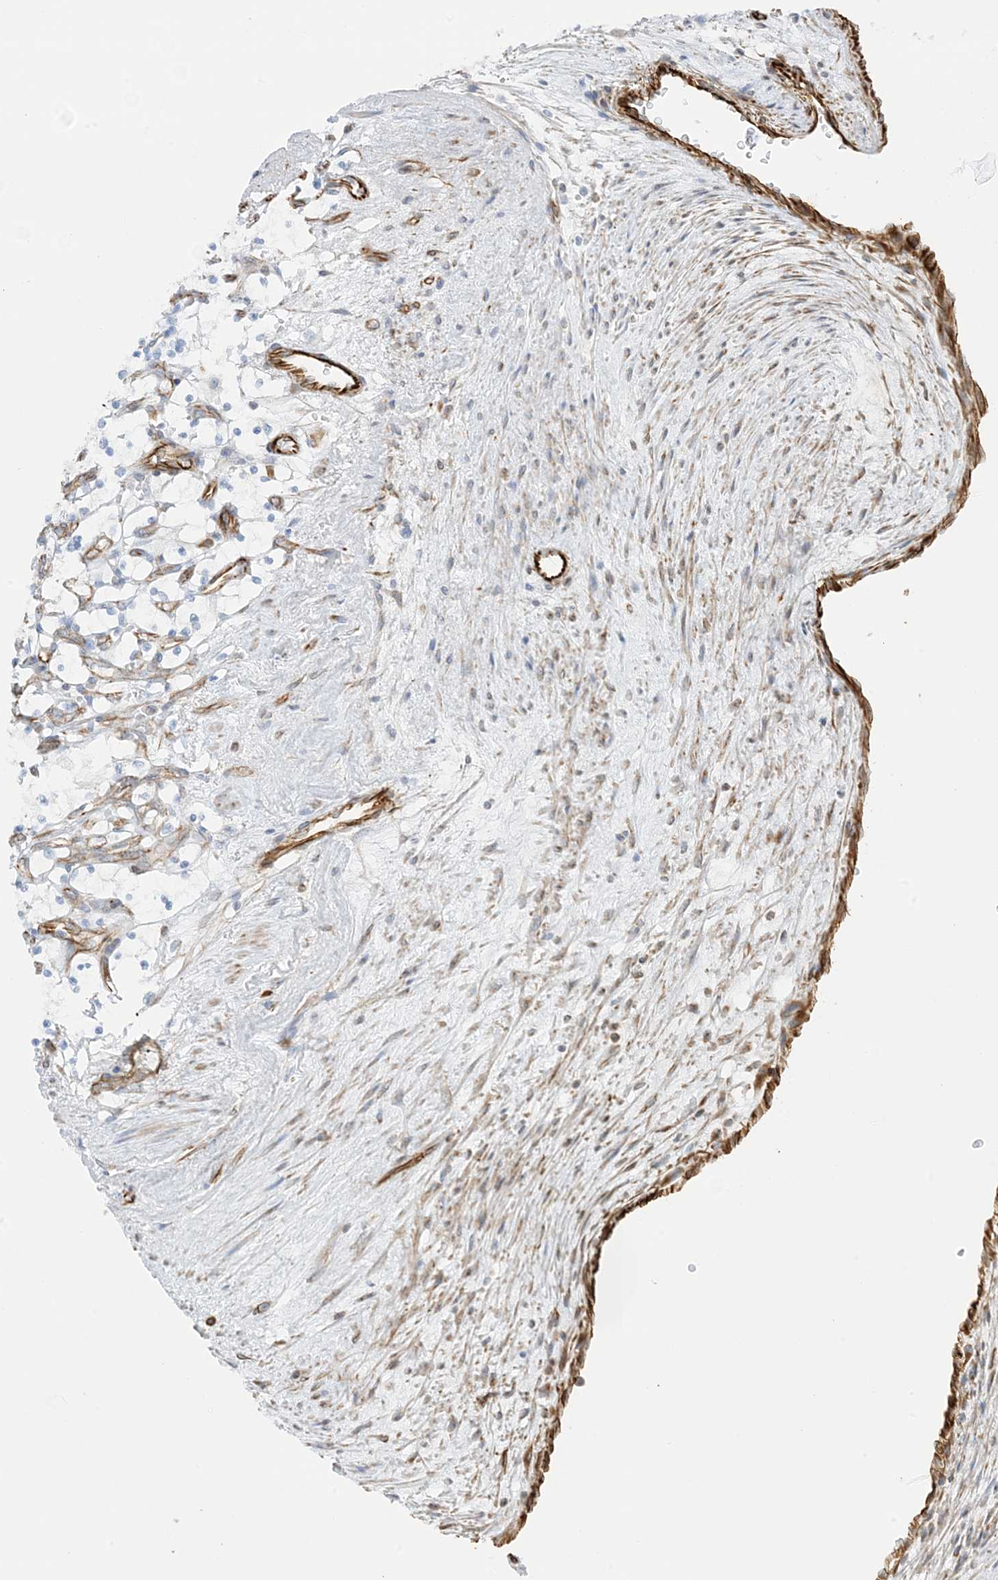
{"staining": {"intensity": "negative", "quantity": "none", "location": "none"}, "tissue": "renal cancer", "cell_type": "Tumor cells", "image_type": "cancer", "snomed": [{"axis": "morphology", "description": "Adenocarcinoma, NOS"}, {"axis": "topography", "description": "Kidney"}], "caption": "This is an immunohistochemistry (IHC) photomicrograph of renal adenocarcinoma. There is no positivity in tumor cells.", "gene": "PID1", "patient": {"sex": "female", "age": 69}}